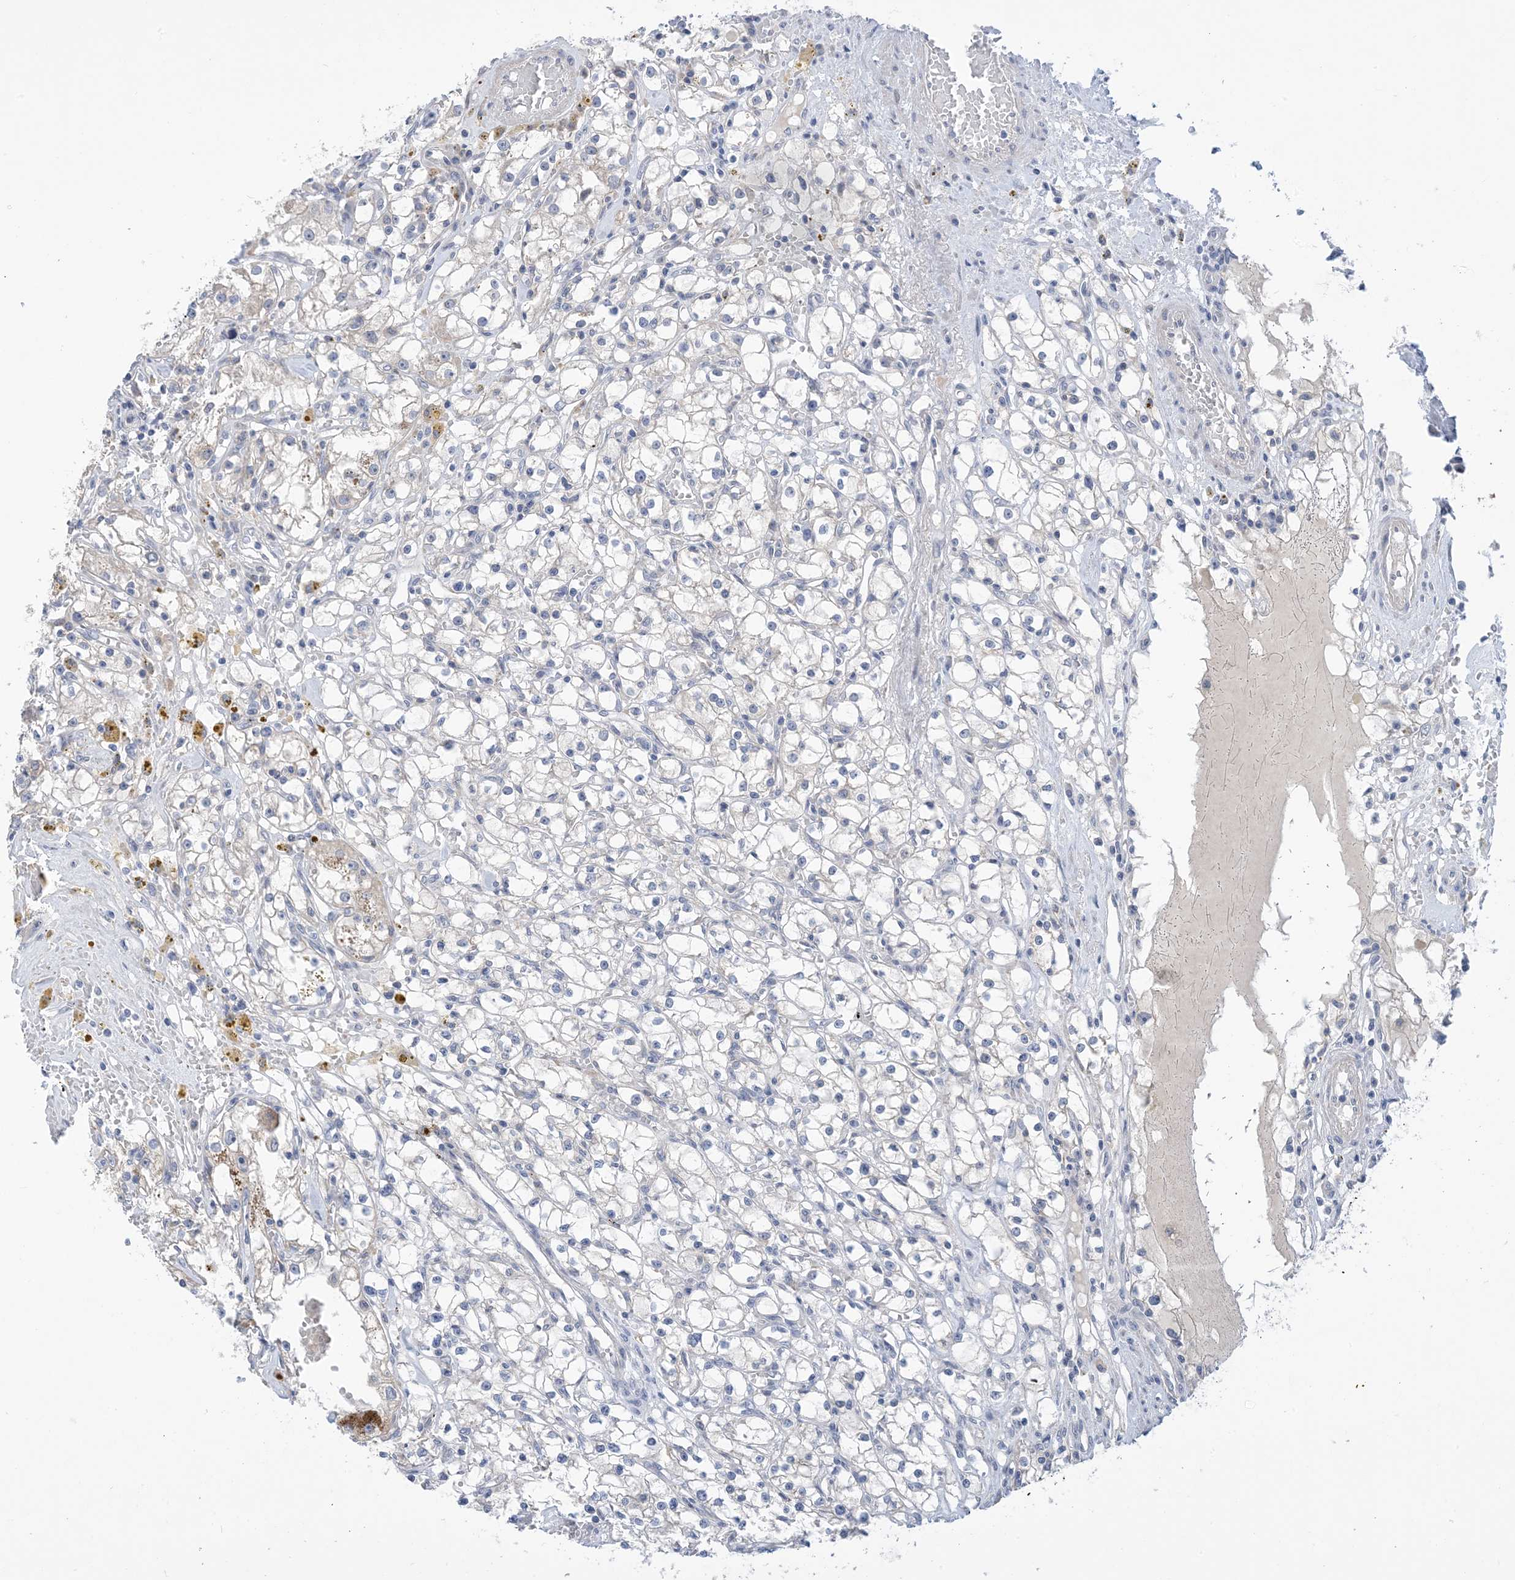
{"staining": {"intensity": "negative", "quantity": "none", "location": "none"}, "tissue": "renal cancer", "cell_type": "Tumor cells", "image_type": "cancer", "snomed": [{"axis": "morphology", "description": "Adenocarcinoma, NOS"}, {"axis": "topography", "description": "Kidney"}], "caption": "There is no significant staining in tumor cells of renal cancer (adenocarcinoma).", "gene": "TTYH1", "patient": {"sex": "male", "age": 56}}